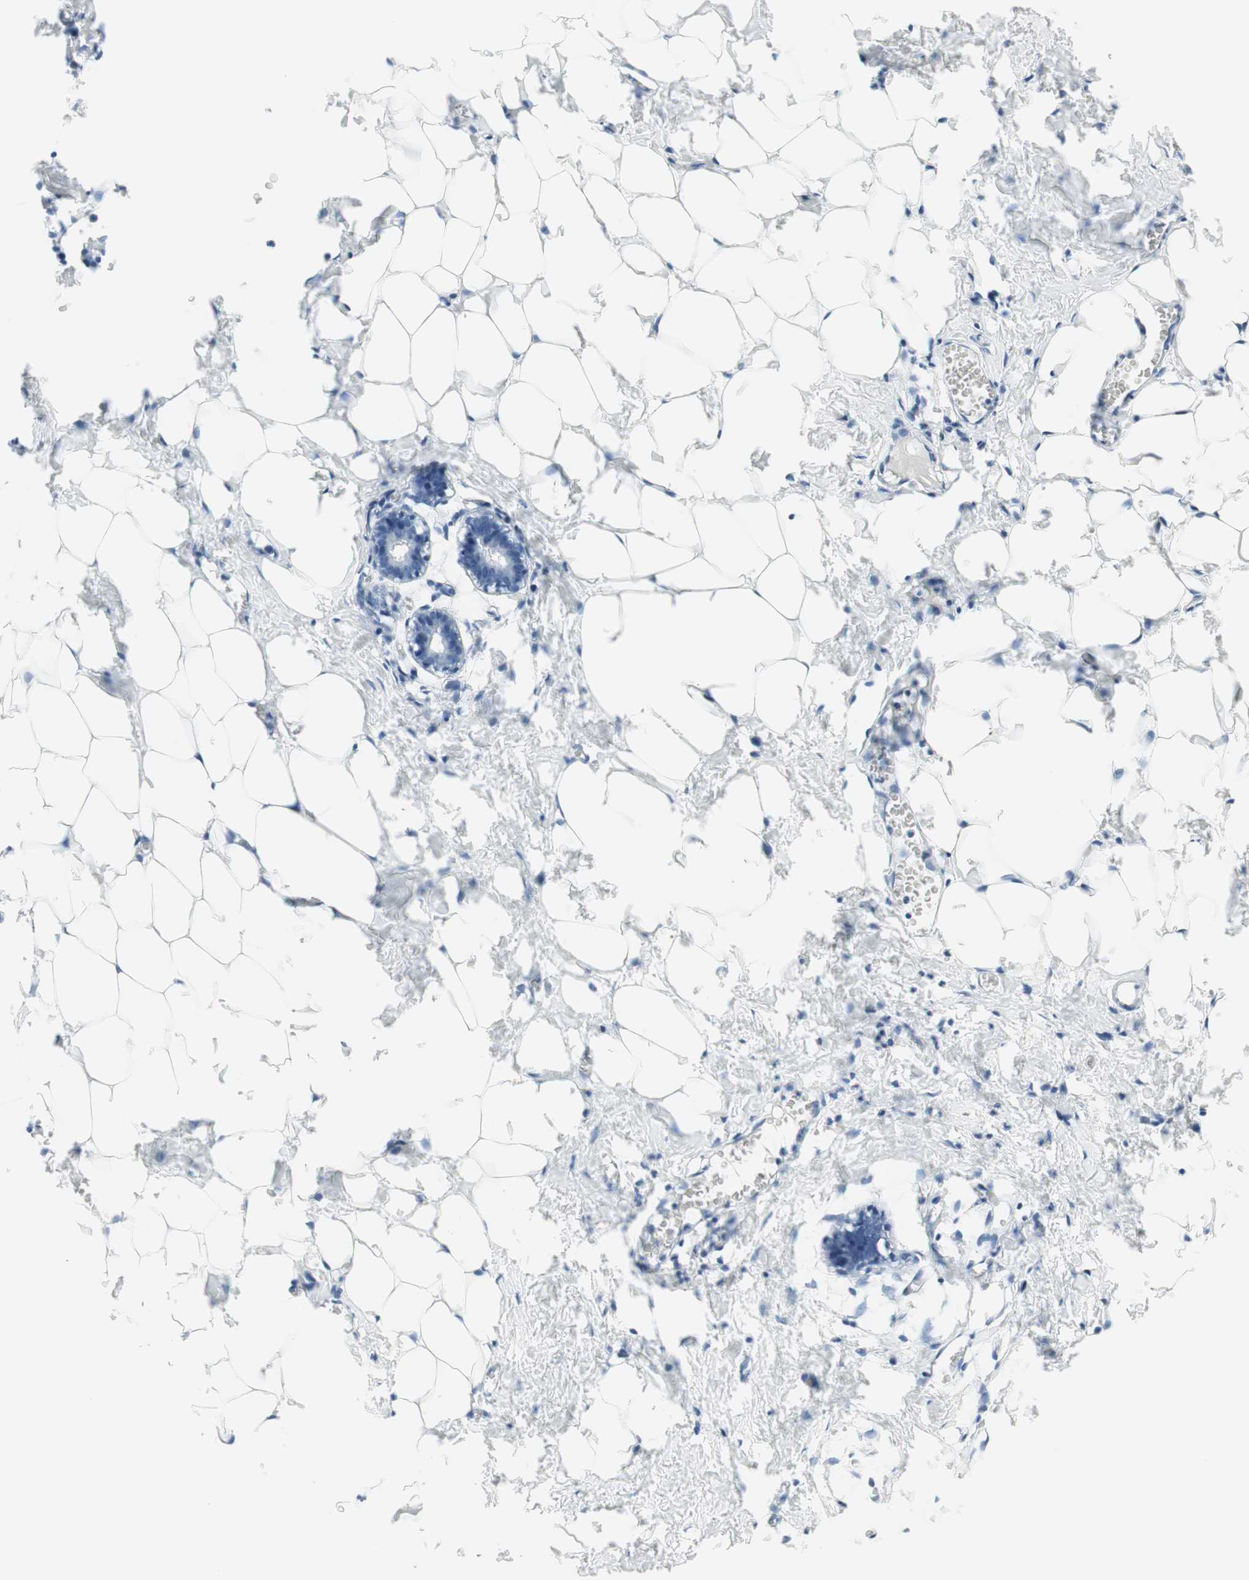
{"staining": {"intensity": "negative", "quantity": "none", "location": "none"}, "tissue": "breast", "cell_type": "Adipocytes", "image_type": "normal", "snomed": [{"axis": "morphology", "description": "Normal tissue, NOS"}, {"axis": "topography", "description": "Breast"}], "caption": "High power microscopy micrograph of an immunohistochemistry histopathology image of unremarkable breast, revealing no significant positivity in adipocytes. (Stains: DAB (3,3'-diaminobenzidine) IHC with hematoxylin counter stain, Microscopy: brightfield microscopy at high magnification).", "gene": "NAPSA", "patient": {"sex": "female", "age": 27}}